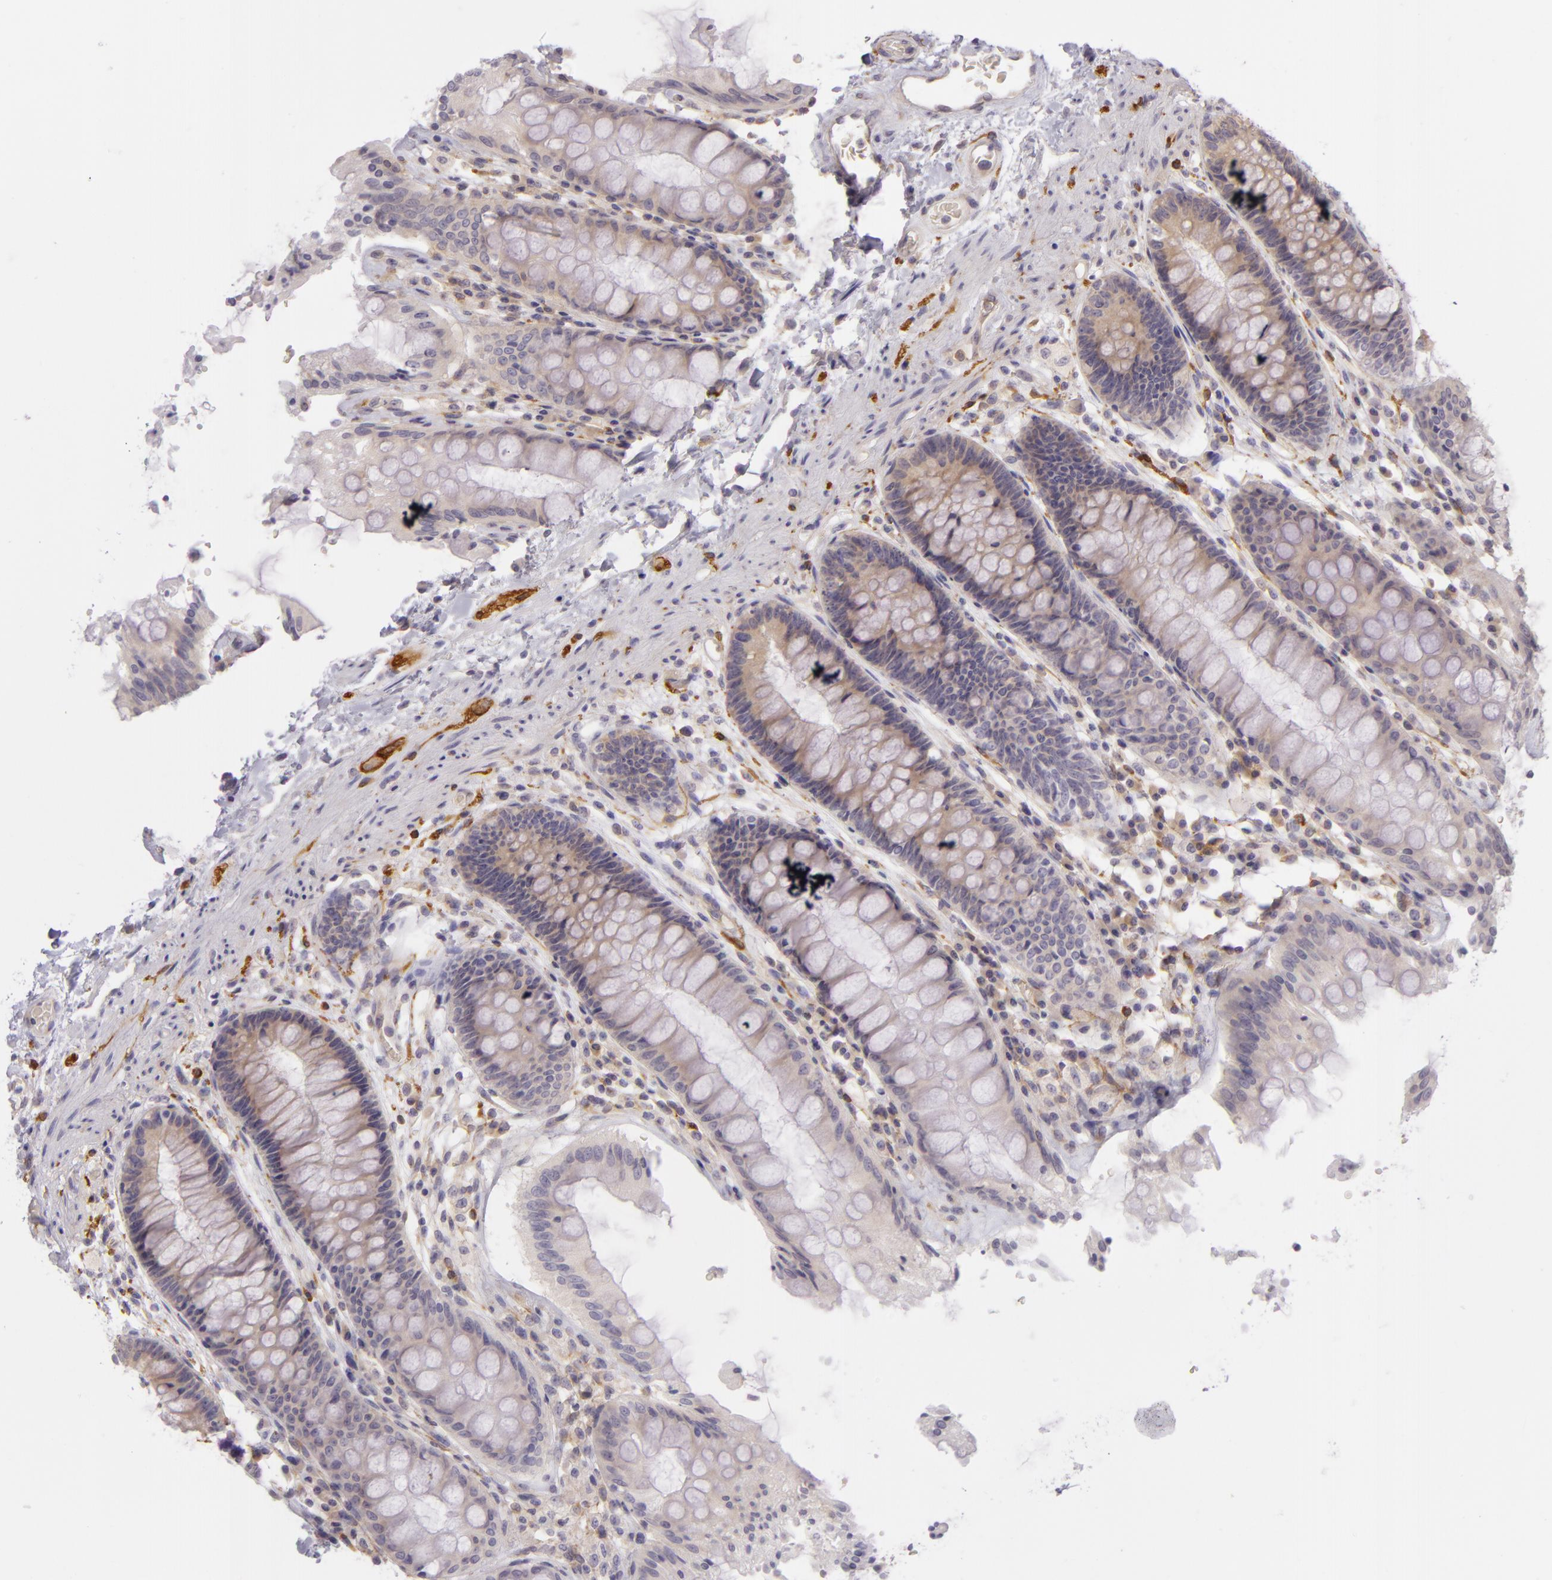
{"staining": {"intensity": "weak", "quantity": ">75%", "location": "cytoplasmic/membranous"}, "tissue": "rectum", "cell_type": "Glandular cells", "image_type": "normal", "snomed": [{"axis": "morphology", "description": "Normal tissue, NOS"}, {"axis": "topography", "description": "Rectum"}], "caption": "A high-resolution photomicrograph shows immunohistochemistry (IHC) staining of normal rectum, which demonstrates weak cytoplasmic/membranous positivity in approximately >75% of glandular cells.", "gene": "ZC3H7B", "patient": {"sex": "female", "age": 46}}